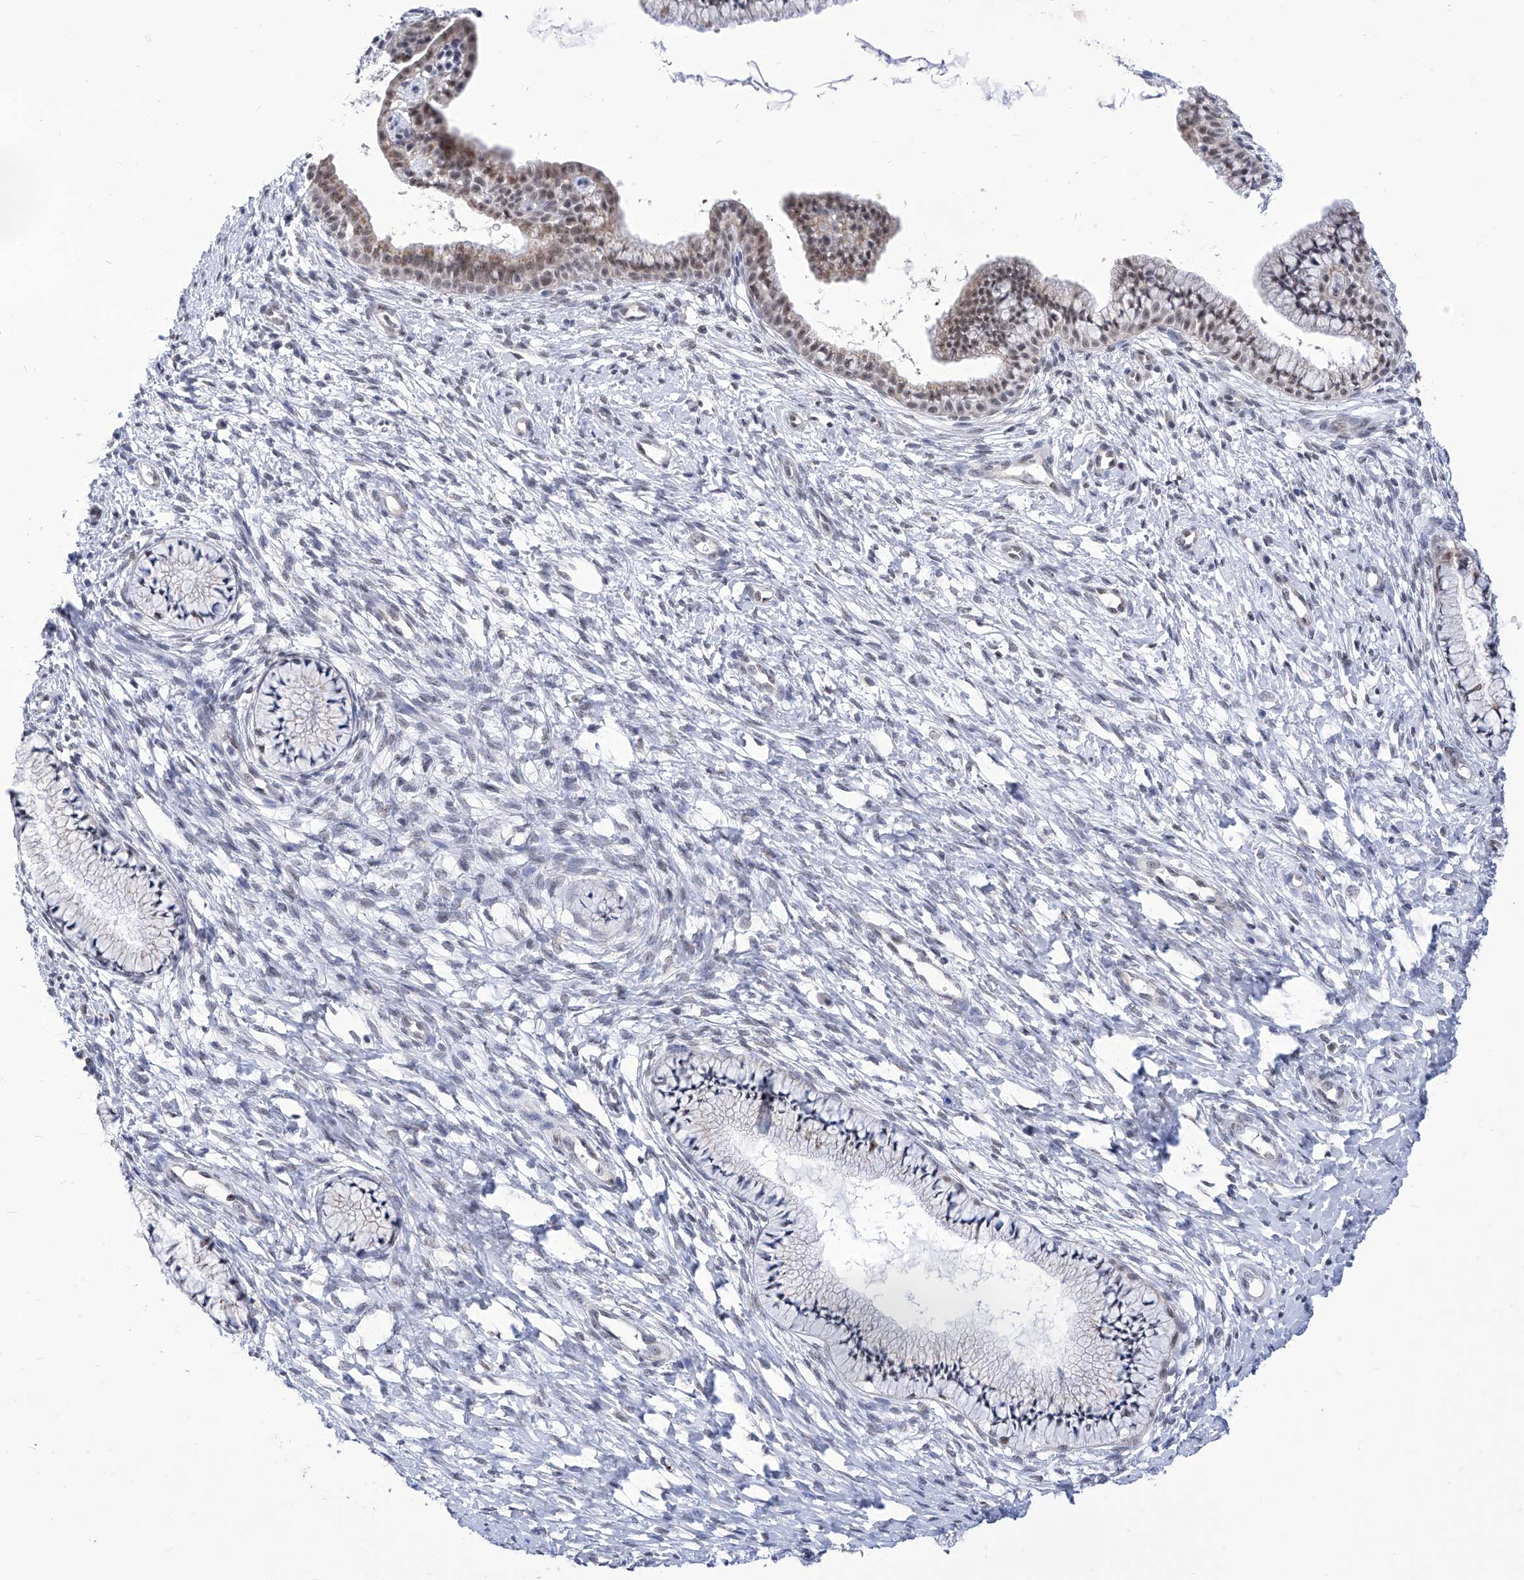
{"staining": {"intensity": "moderate", "quantity": "25%-75%", "location": "cytoplasmic/membranous,nuclear"}, "tissue": "cervix", "cell_type": "Glandular cells", "image_type": "normal", "snomed": [{"axis": "morphology", "description": "Normal tissue, NOS"}, {"axis": "topography", "description": "Cervix"}], "caption": "A medium amount of moderate cytoplasmic/membranous,nuclear positivity is seen in approximately 25%-75% of glandular cells in benign cervix. The staining was performed using DAB to visualize the protein expression in brown, while the nuclei were stained in blue with hematoxylin (Magnification: 20x).", "gene": "SART1", "patient": {"sex": "female", "age": 36}}